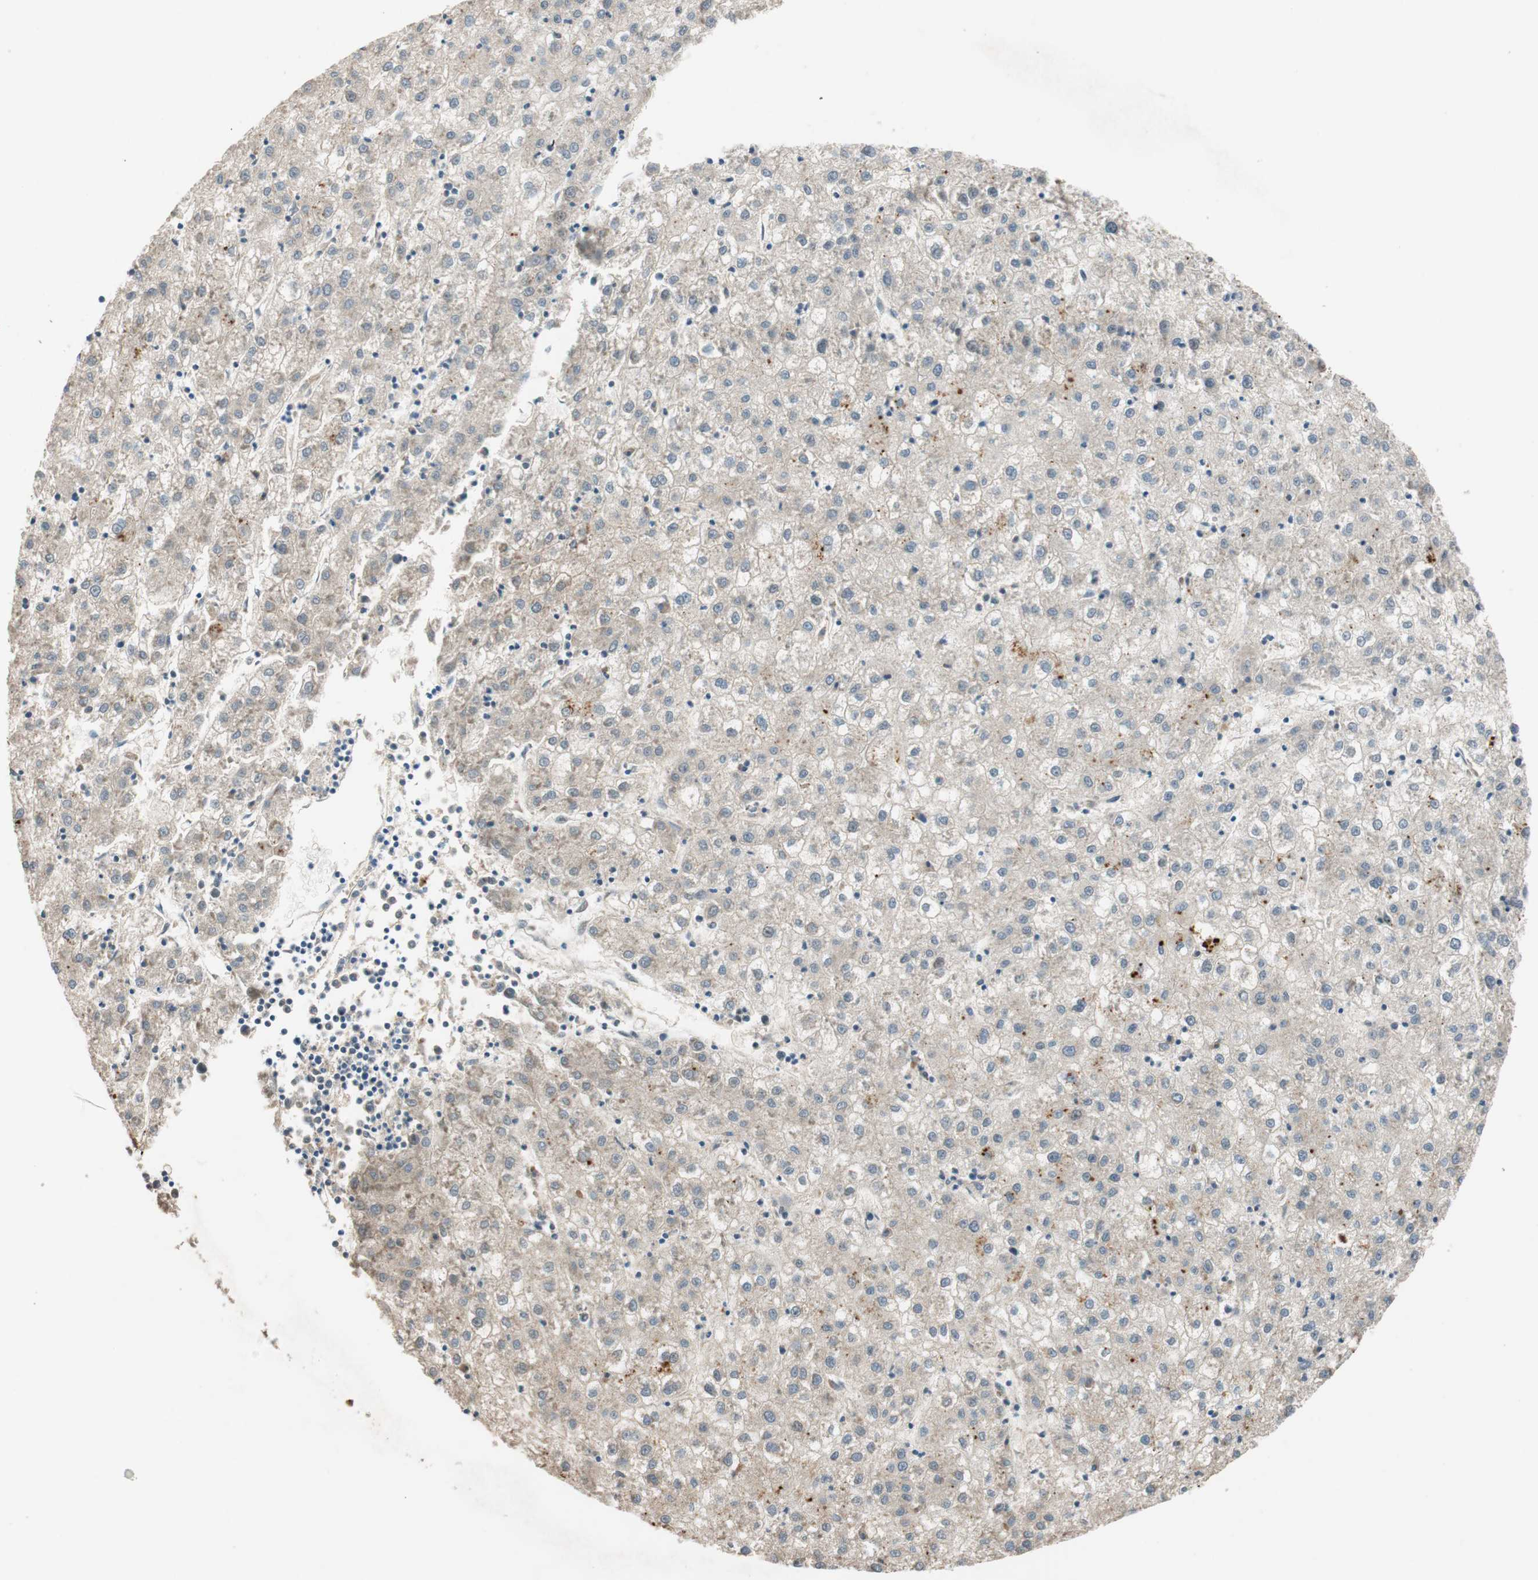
{"staining": {"intensity": "weak", "quantity": ">75%", "location": "cytoplasmic/membranous"}, "tissue": "liver cancer", "cell_type": "Tumor cells", "image_type": "cancer", "snomed": [{"axis": "morphology", "description": "Carcinoma, Hepatocellular, NOS"}, {"axis": "topography", "description": "Liver"}], "caption": "Protein expression by IHC reveals weak cytoplasmic/membranous expression in about >75% of tumor cells in hepatocellular carcinoma (liver).", "gene": "GLB1", "patient": {"sex": "male", "age": 72}}